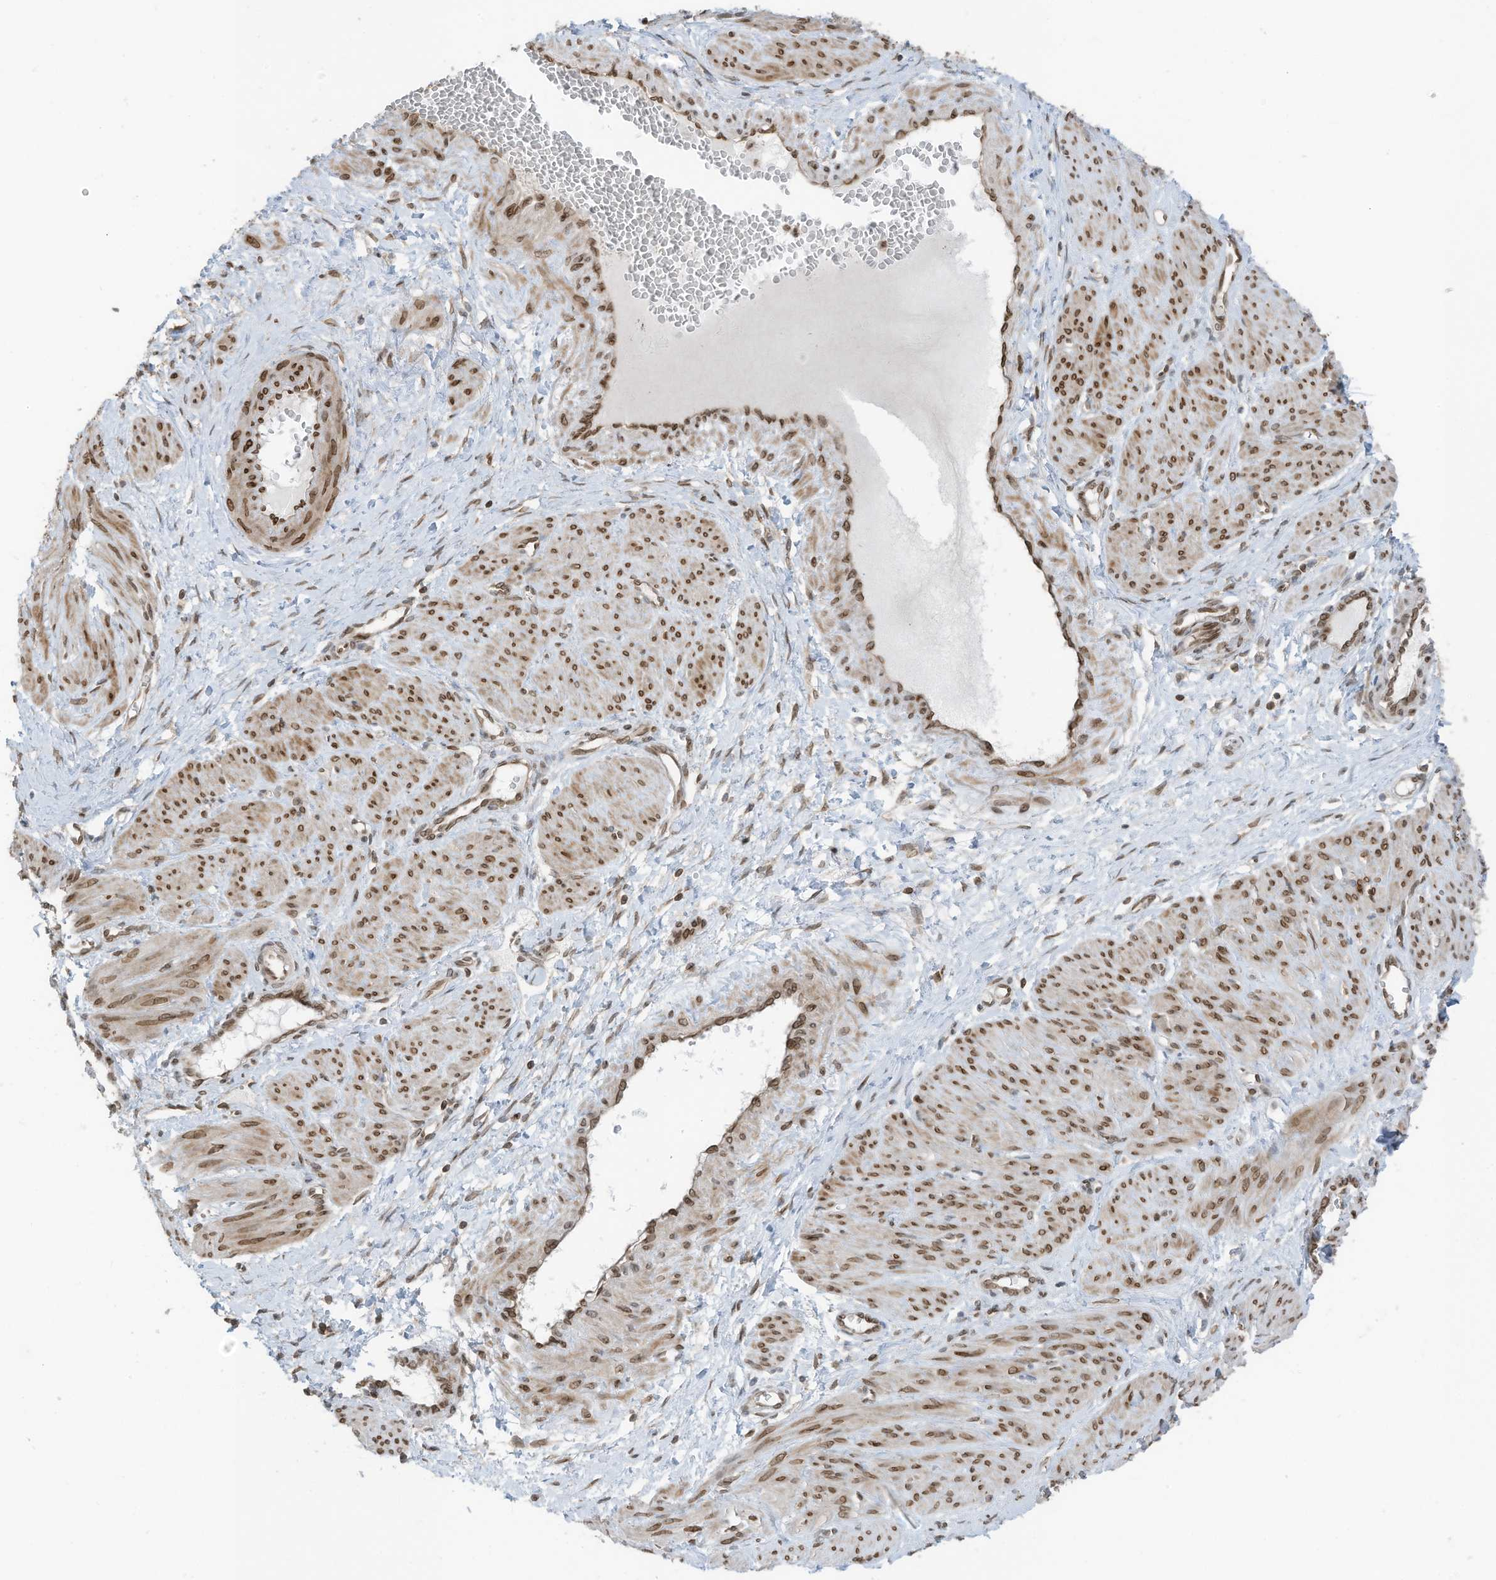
{"staining": {"intensity": "moderate", "quantity": ">75%", "location": "cytoplasmic/membranous,nuclear"}, "tissue": "smooth muscle", "cell_type": "Smooth muscle cells", "image_type": "normal", "snomed": [{"axis": "morphology", "description": "Normal tissue, NOS"}, {"axis": "topography", "description": "Endometrium"}], "caption": "A photomicrograph of human smooth muscle stained for a protein reveals moderate cytoplasmic/membranous,nuclear brown staining in smooth muscle cells.", "gene": "RABL3", "patient": {"sex": "female", "age": 33}}